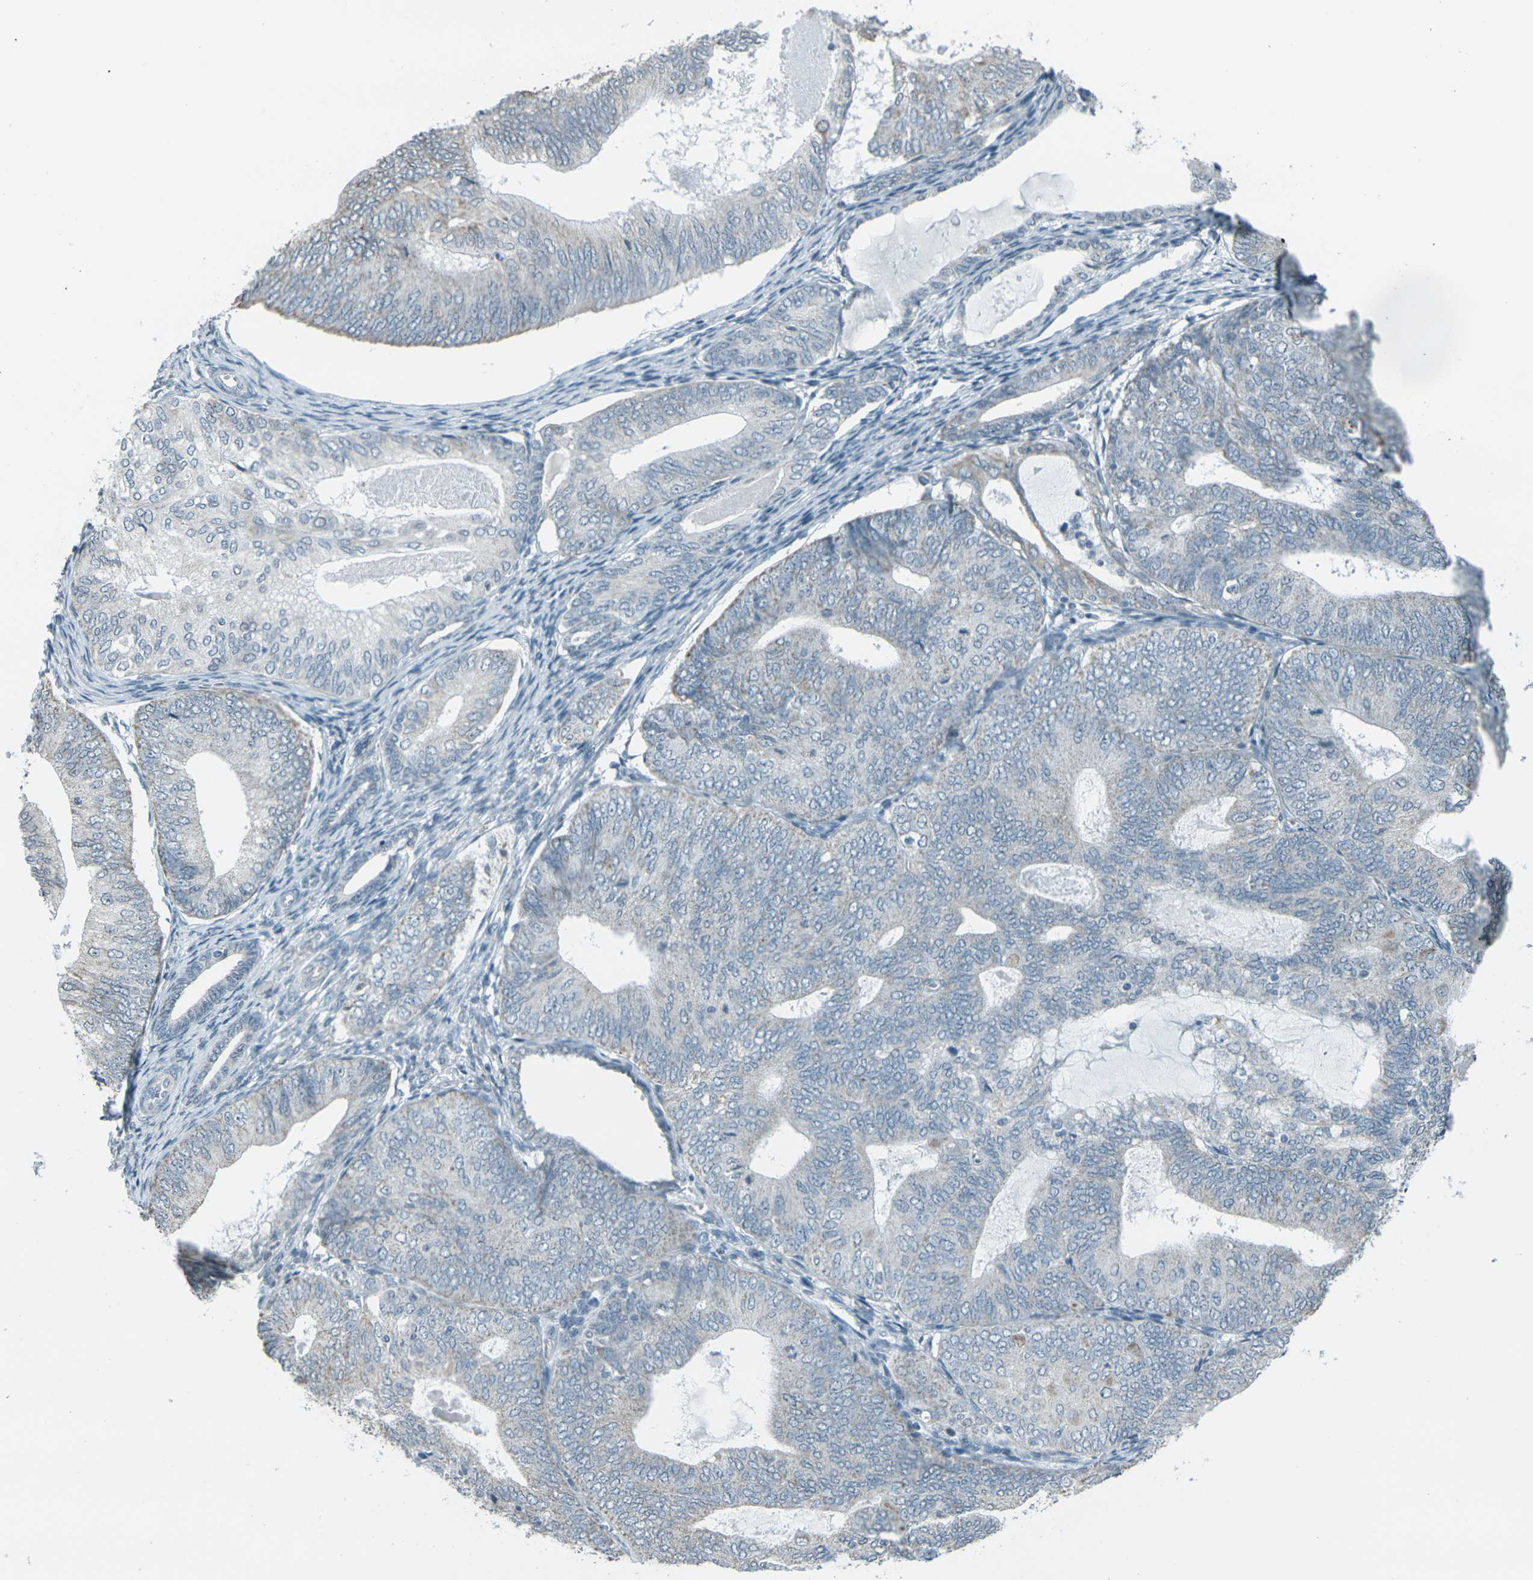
{"staining": {"intensity": "weak", "quantity": "<25%", "location": "cytoplasmic/membranous"}, "tissue": "endometrial cancer", "cell_type": "Tumor cells", "image_type": "cancer", "snomed": [{"axis": "morphology", "description": "Adenocarcinoma, NOS"}, {"axis": "topography", "description": "Endometrium"}], "caption": "The micrograph displays no staining of tumor cells in endometrial adenocarcinoma. The staining is performed using DAB (3,3'-diaminobenzidine) brown chromogen with nuclei counter-stained in using hematoxylin.", "gene": "H2BC1", "patient": {"sex": "female", "age": 81}}